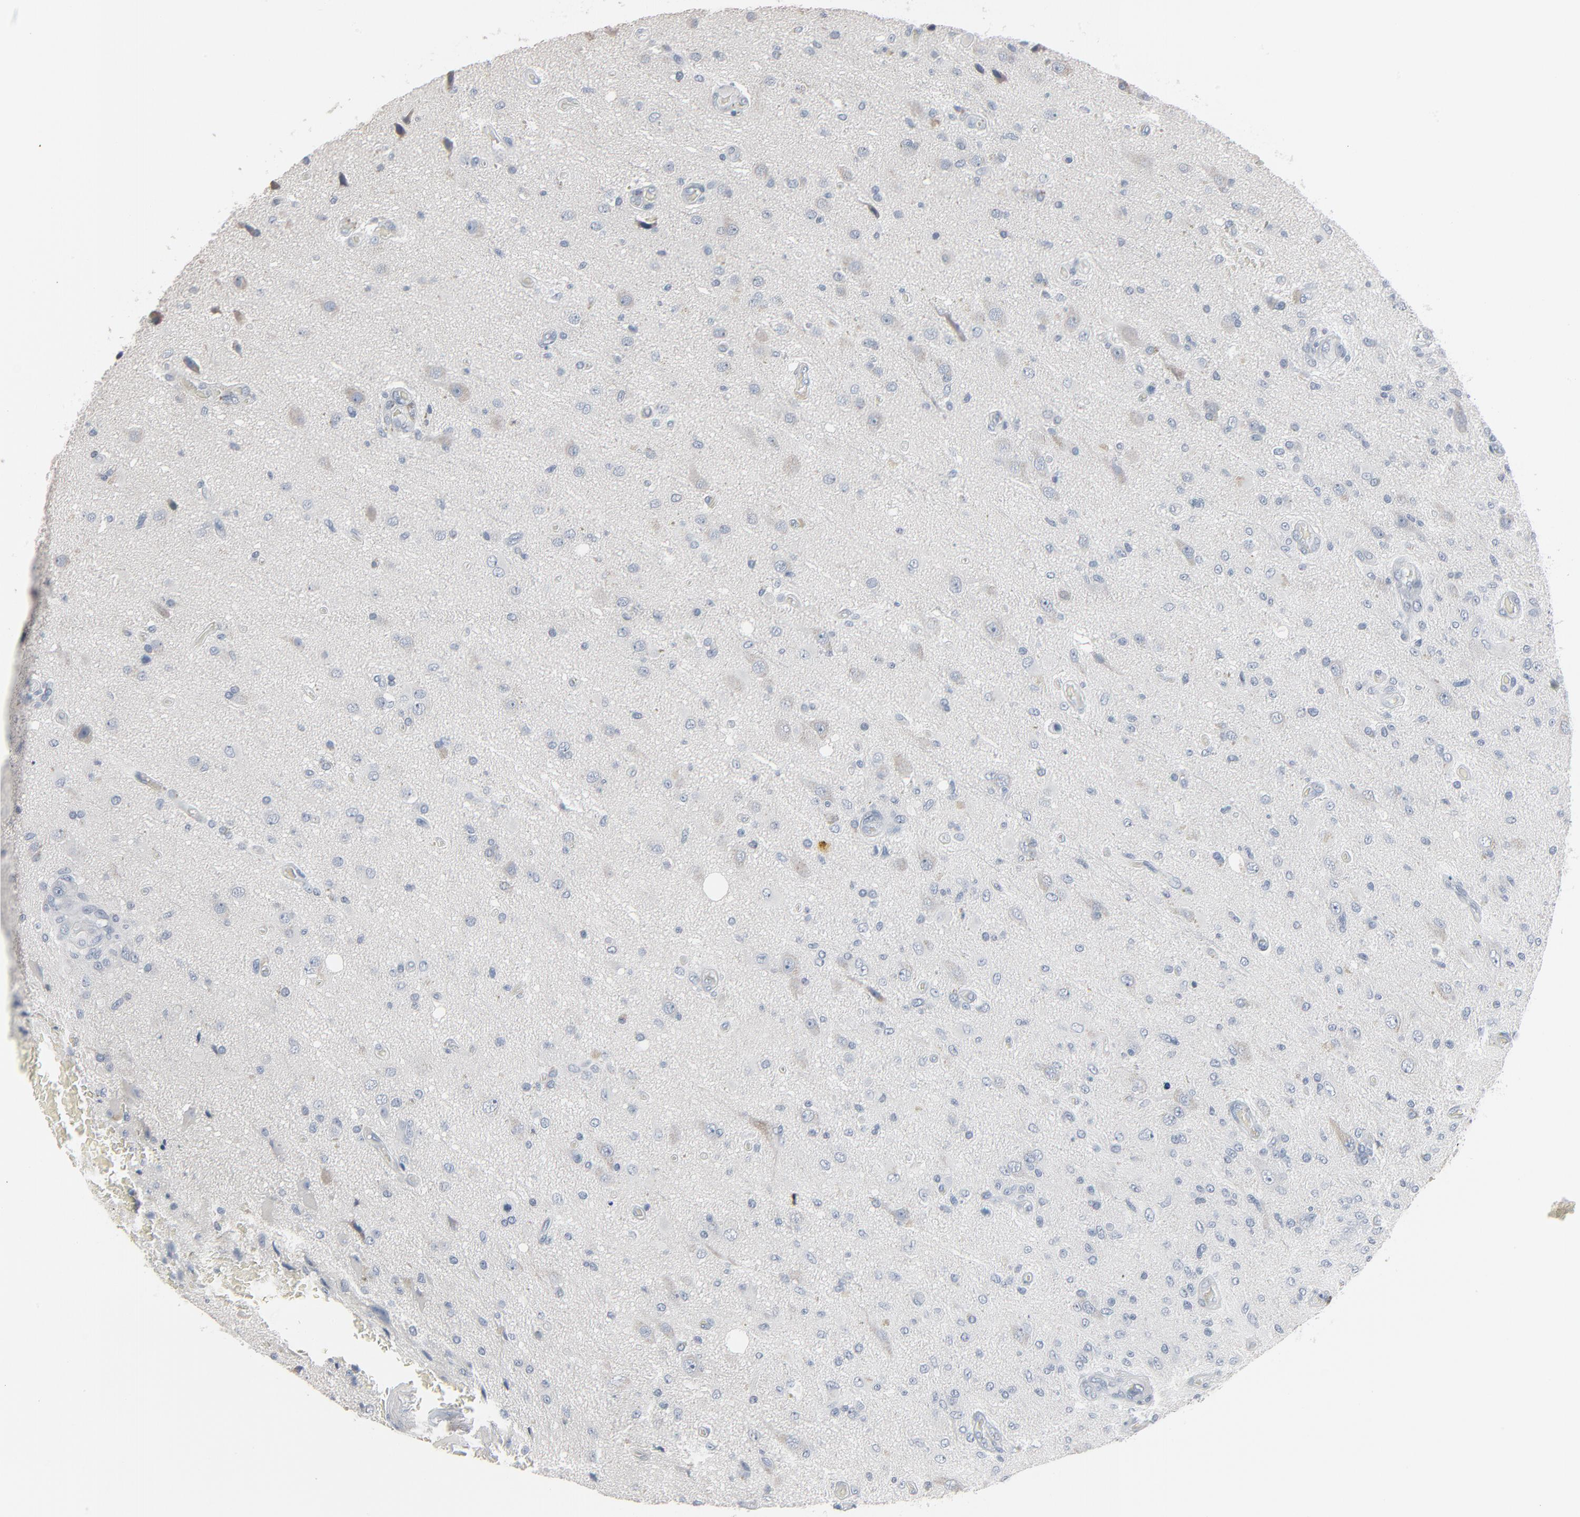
{"staining": {"intensity": "negative", "quantity": "none", "location": "none"}, "tissue": "glioma", "cell_type": "Tumor cells", "image_type": "cancer", "snomed": [{"axis": "morphology", "description": "Normal tissue, NOS"}, {"axis": "morphology", "description": "Glioma, malignant, High grade"}, {"axis": "topography", "description": "Cerebral cortex"}], "caption": "Protein analysis of malignant high-grade glioma shows no significant staining in tumor cells.", "gene": "SAGE1", "patient": {"sex": "male", "age": 77}}